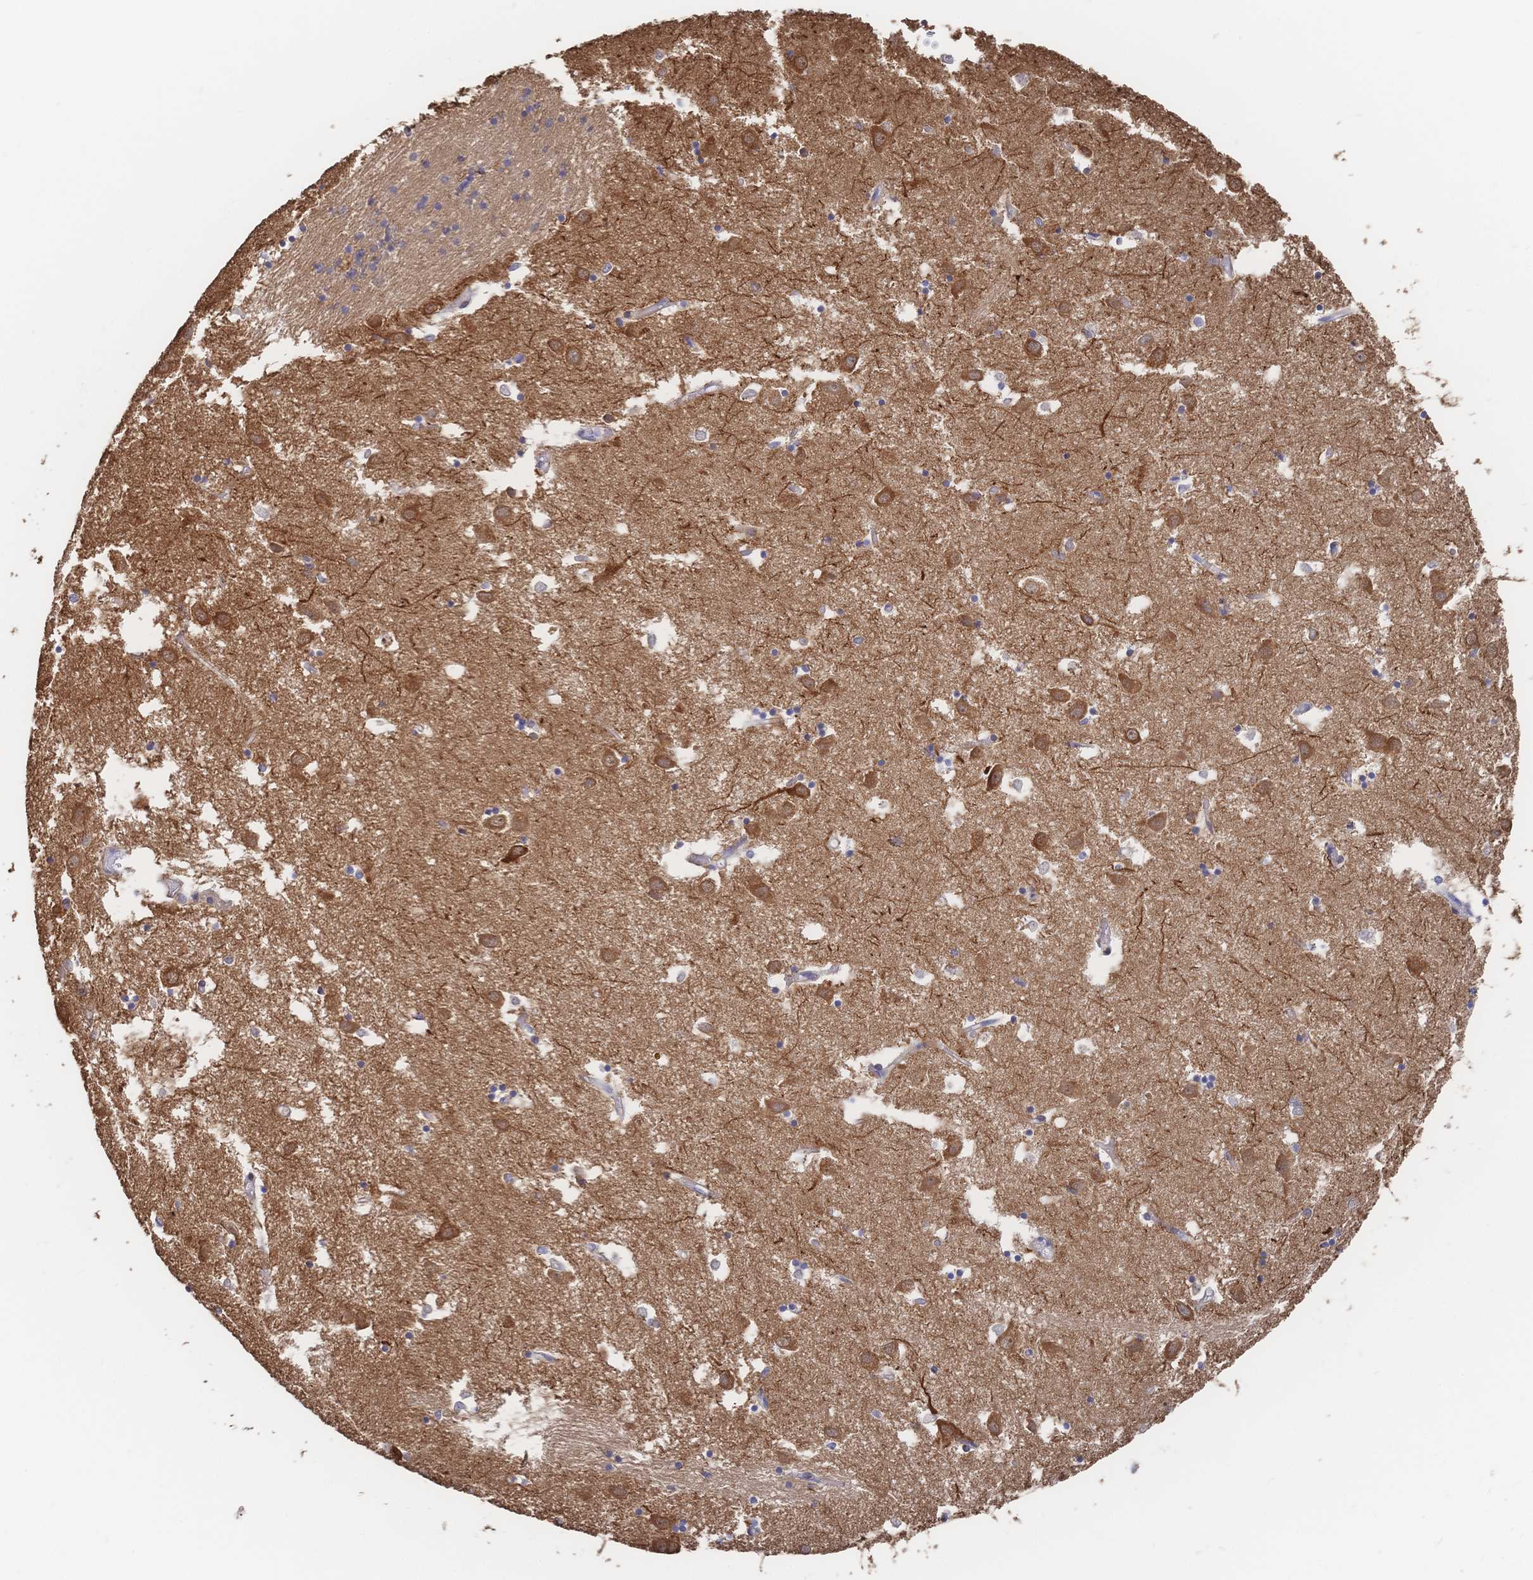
{"staining": {"intensity": "moderate", "quantity": "<25%", "location": "cytoplasmic/membranous"}, "tissue": "caudate", "cell_type": "Glial cells", "image_type": "normal", "snomed": [{"axis": "morphology", "description": "Normal tissue, NOS"}, {"axis": "topography", "description": "Lateral ventricle wall"}], "caption": "Normal caudate was stained to show a protein in brown. There is low levels of moderate cytoplasmic/membranous positivity in about <25% of glial cells.", "gene": "DNAJA4", "patient": {"sex": "male", "age": 70}}